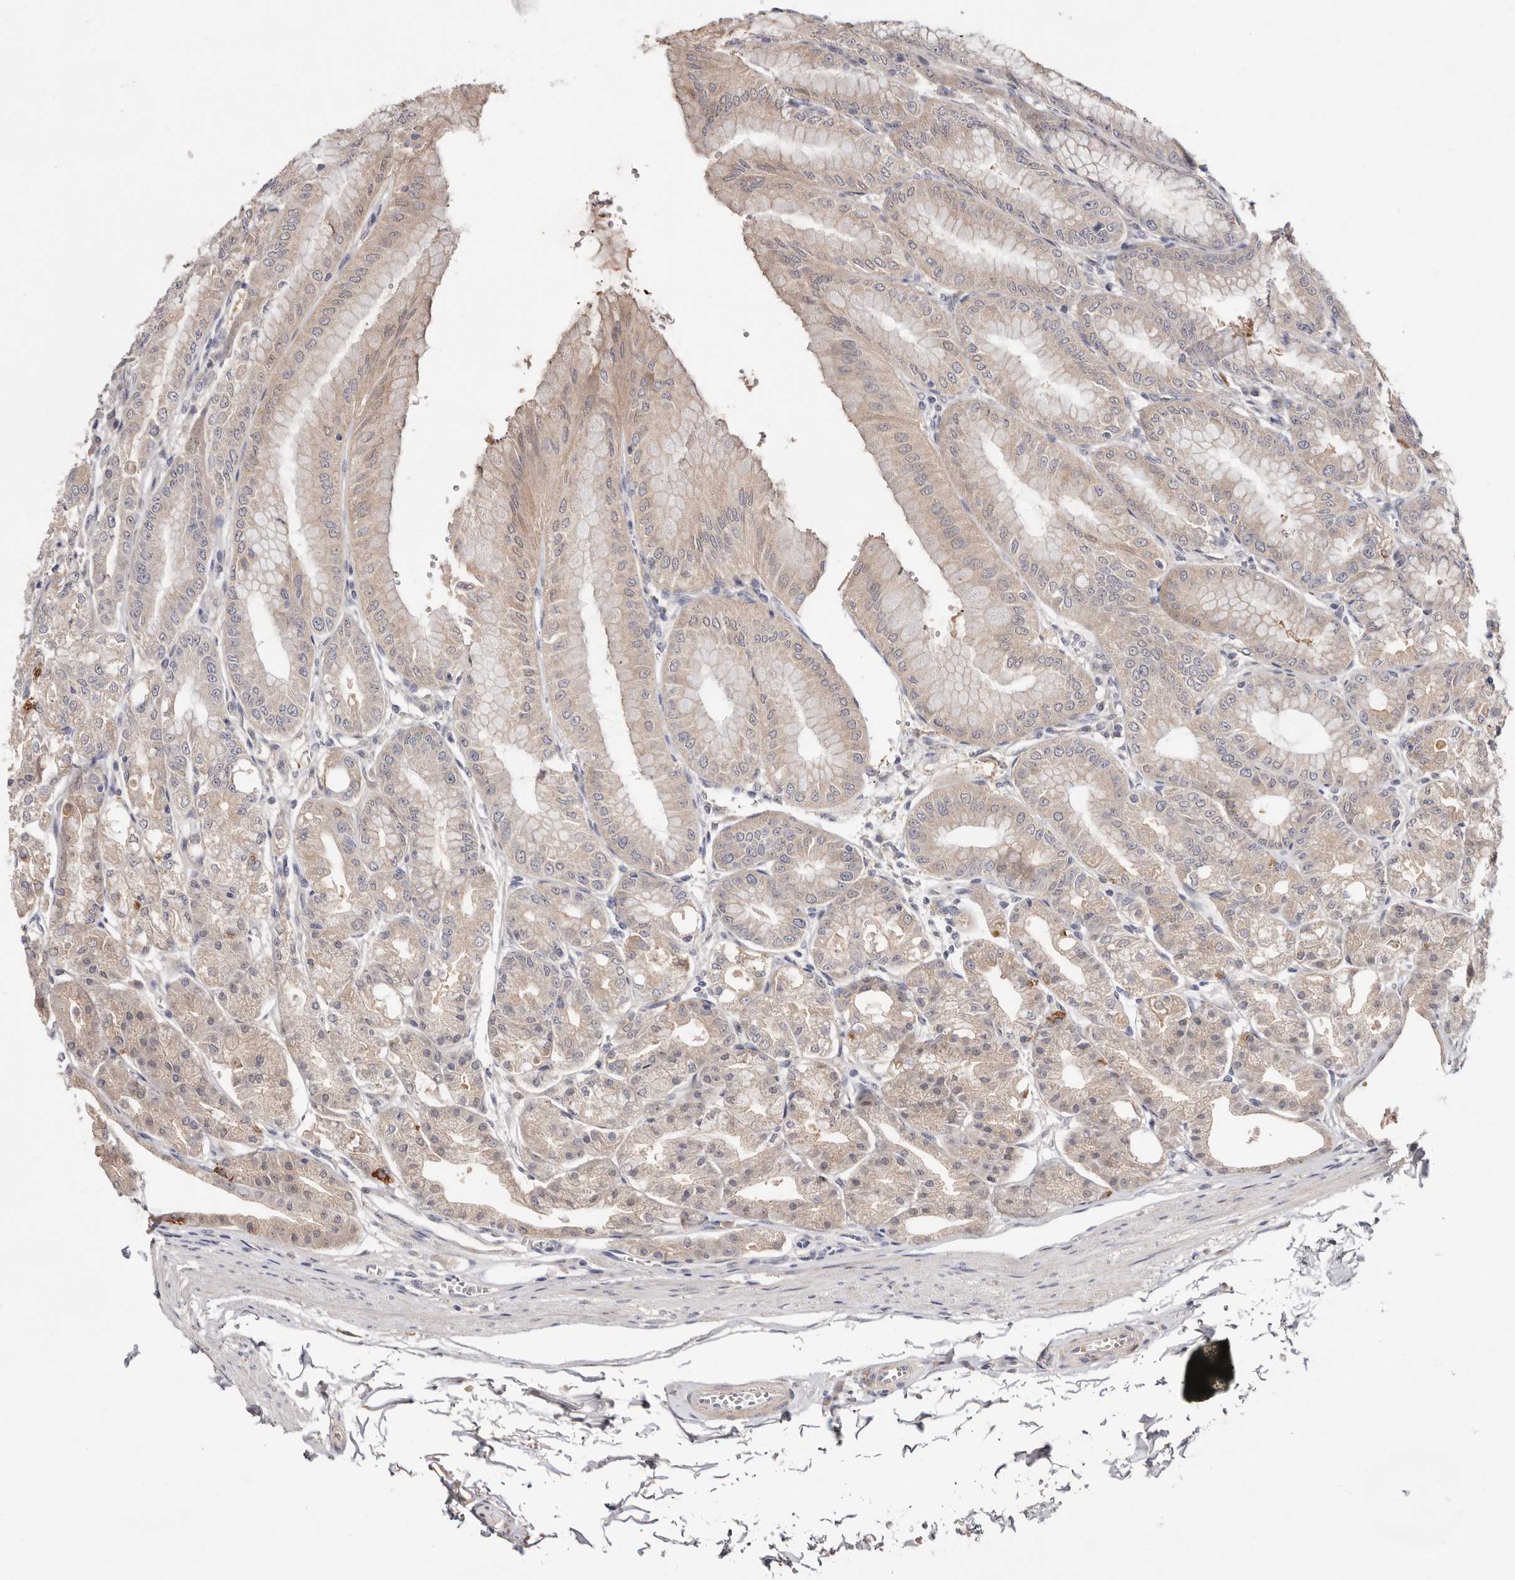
{"staining": {"intensity": "weak", "quantity": "25%-75%", "location": "cytoplasmic/membranous,nuclear"}, "tissue": "stomach", "cell_type": "Glandular cells", "image_type": "normal", "snomed": [{"axis": "morphology", "description": "Normal tissue, NOS"}, {"axis": "topography", "description": "Stomach, lower"}], "caption": "A brown stain shows weak cytoplasmic/membranous,nuclear positivity of a protein in glandular cells of normal stomach.", "gene": "DOP1A", "patient": {"sex": "male", "age": 71}}